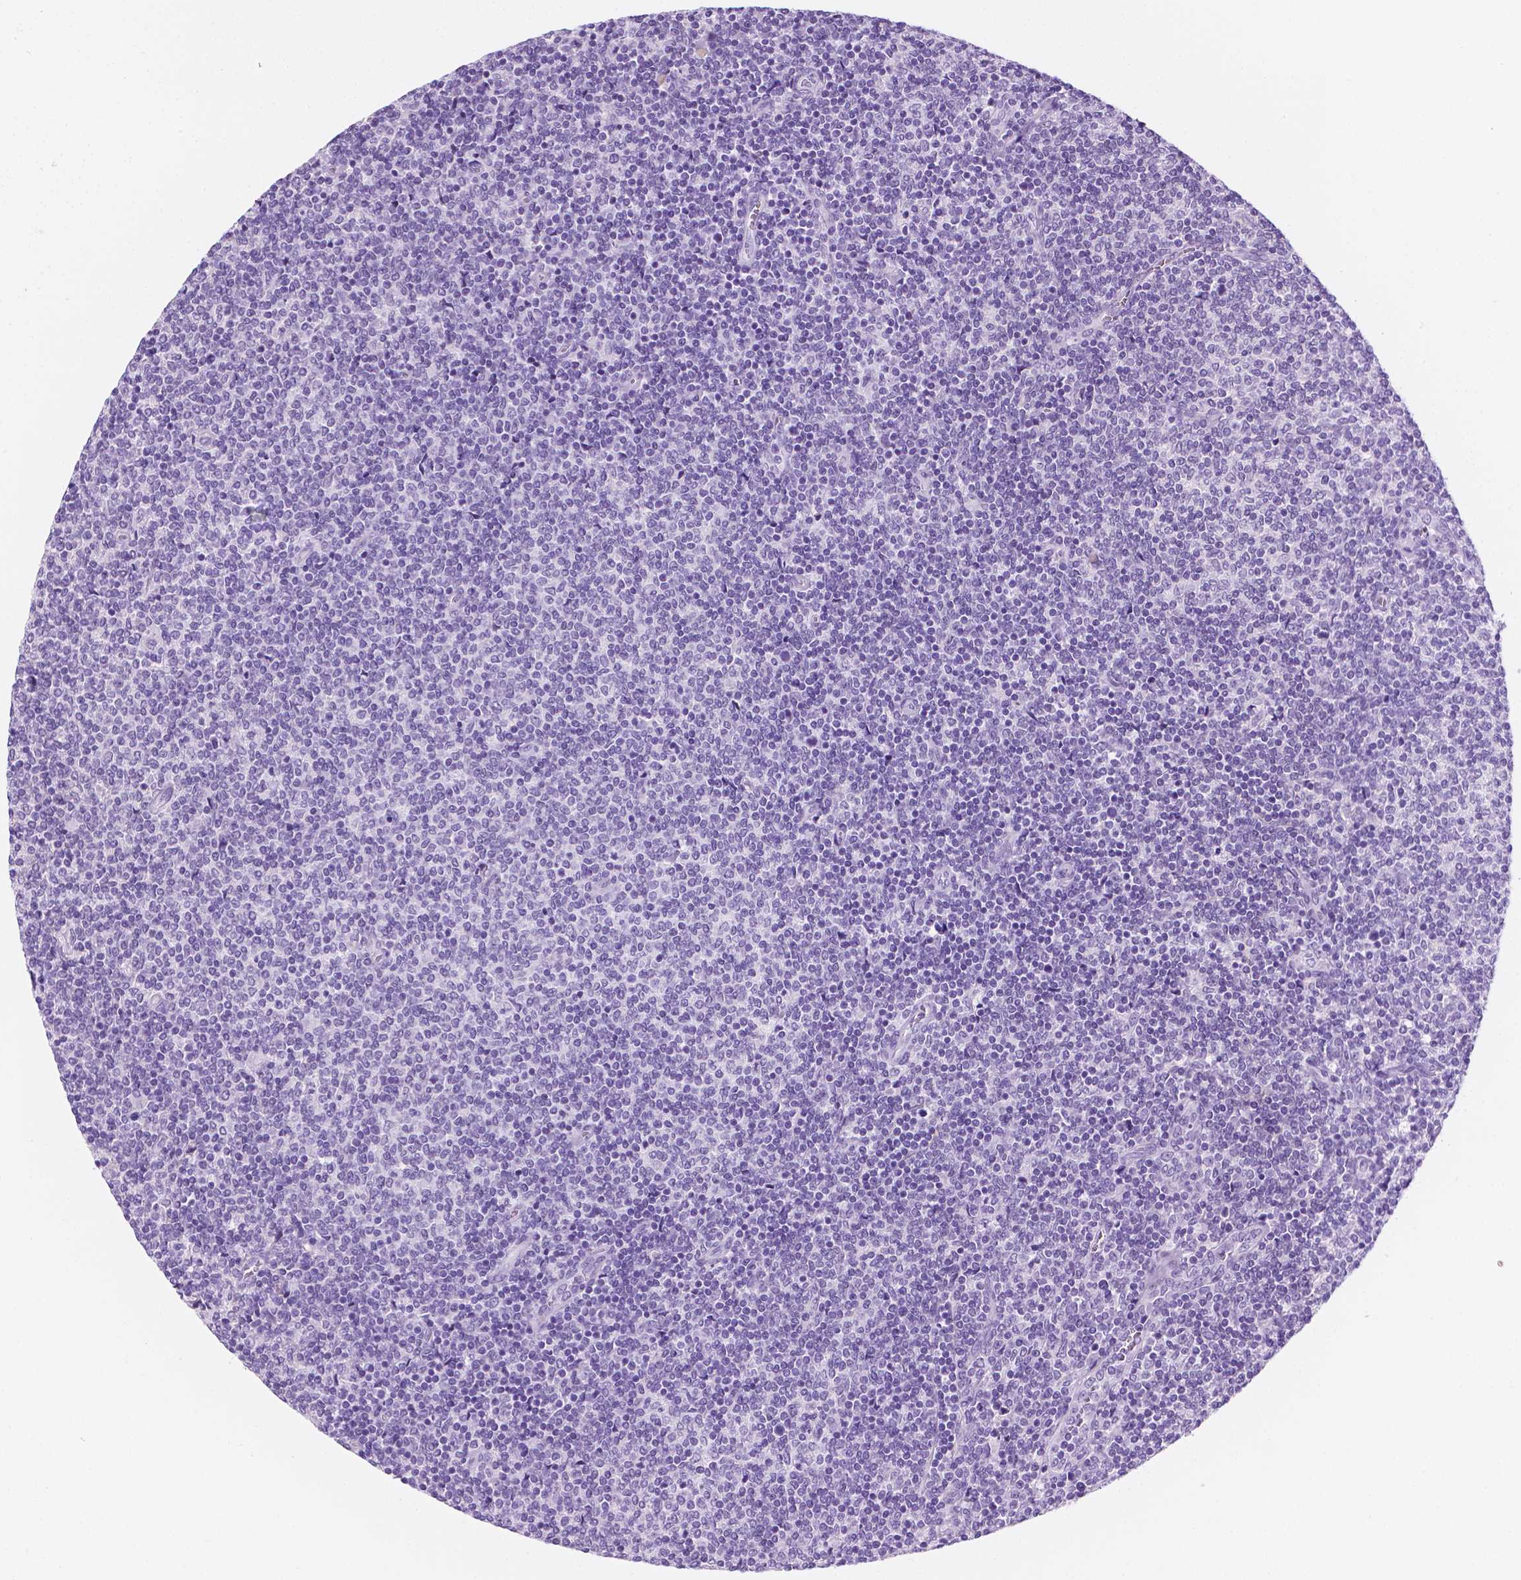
{"staining": {"intensity": "negative", "quantity": "none", "location": "none"}, "tissue": "lymphoma", "cell_type": "Tumor cells", "image_type": "cancer", "snomed": [{"axis": "morphology", "description": "Malignant lymphoma, non-Hodgkin's type, Low grade"}, {"axis": "topography", "description": "Lymph node"}], "caption": "Immunohistochemical staining of malignant lymphoma, non-Hodgkin's type (low-grade) demonstrates no significant staining in tumor cells. (DAB immunohistochemistry (IHC) visualized using brightfield microscopy, high magnification).", "gene": "PPL", "patient": {"sex": "male", "age": 52}}